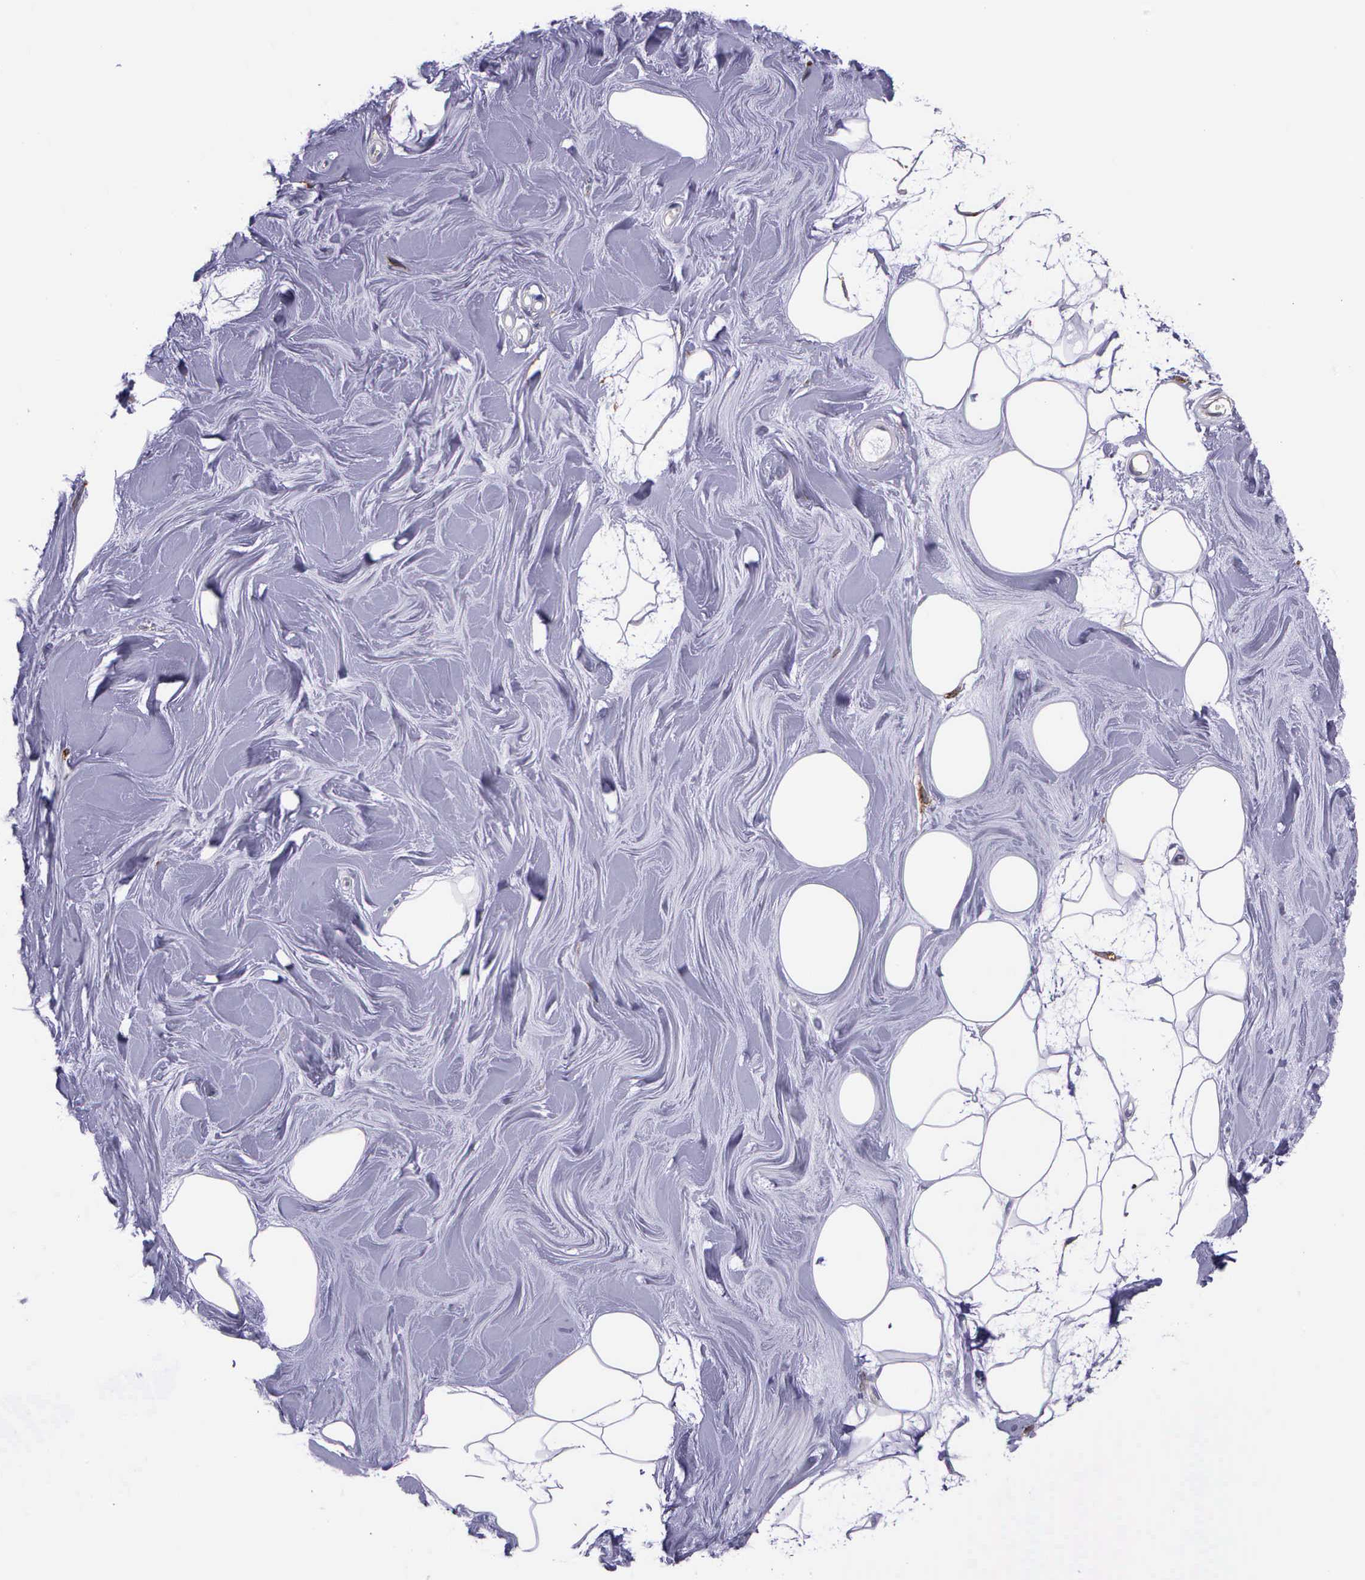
{"staining": {"intensity": "negative", "quantity": "none", "location": "none"}, "tissue": "adipose tissue", "cell_type": "Adipocytes", "image_type": "normal", "snomed": [{"axis": "morphology", "description": "Normal tissue, NOS"}, {"axis": "topography", "description": "Breast"}], "caption": "DAB (3,3'-diaminobenzidine) immunohistochemical staining of benign human adipose tissue shows no significant positivity in adipocytes.", "gene": "AHNAK2", "patient": {"sex": "female", "age": 44}}